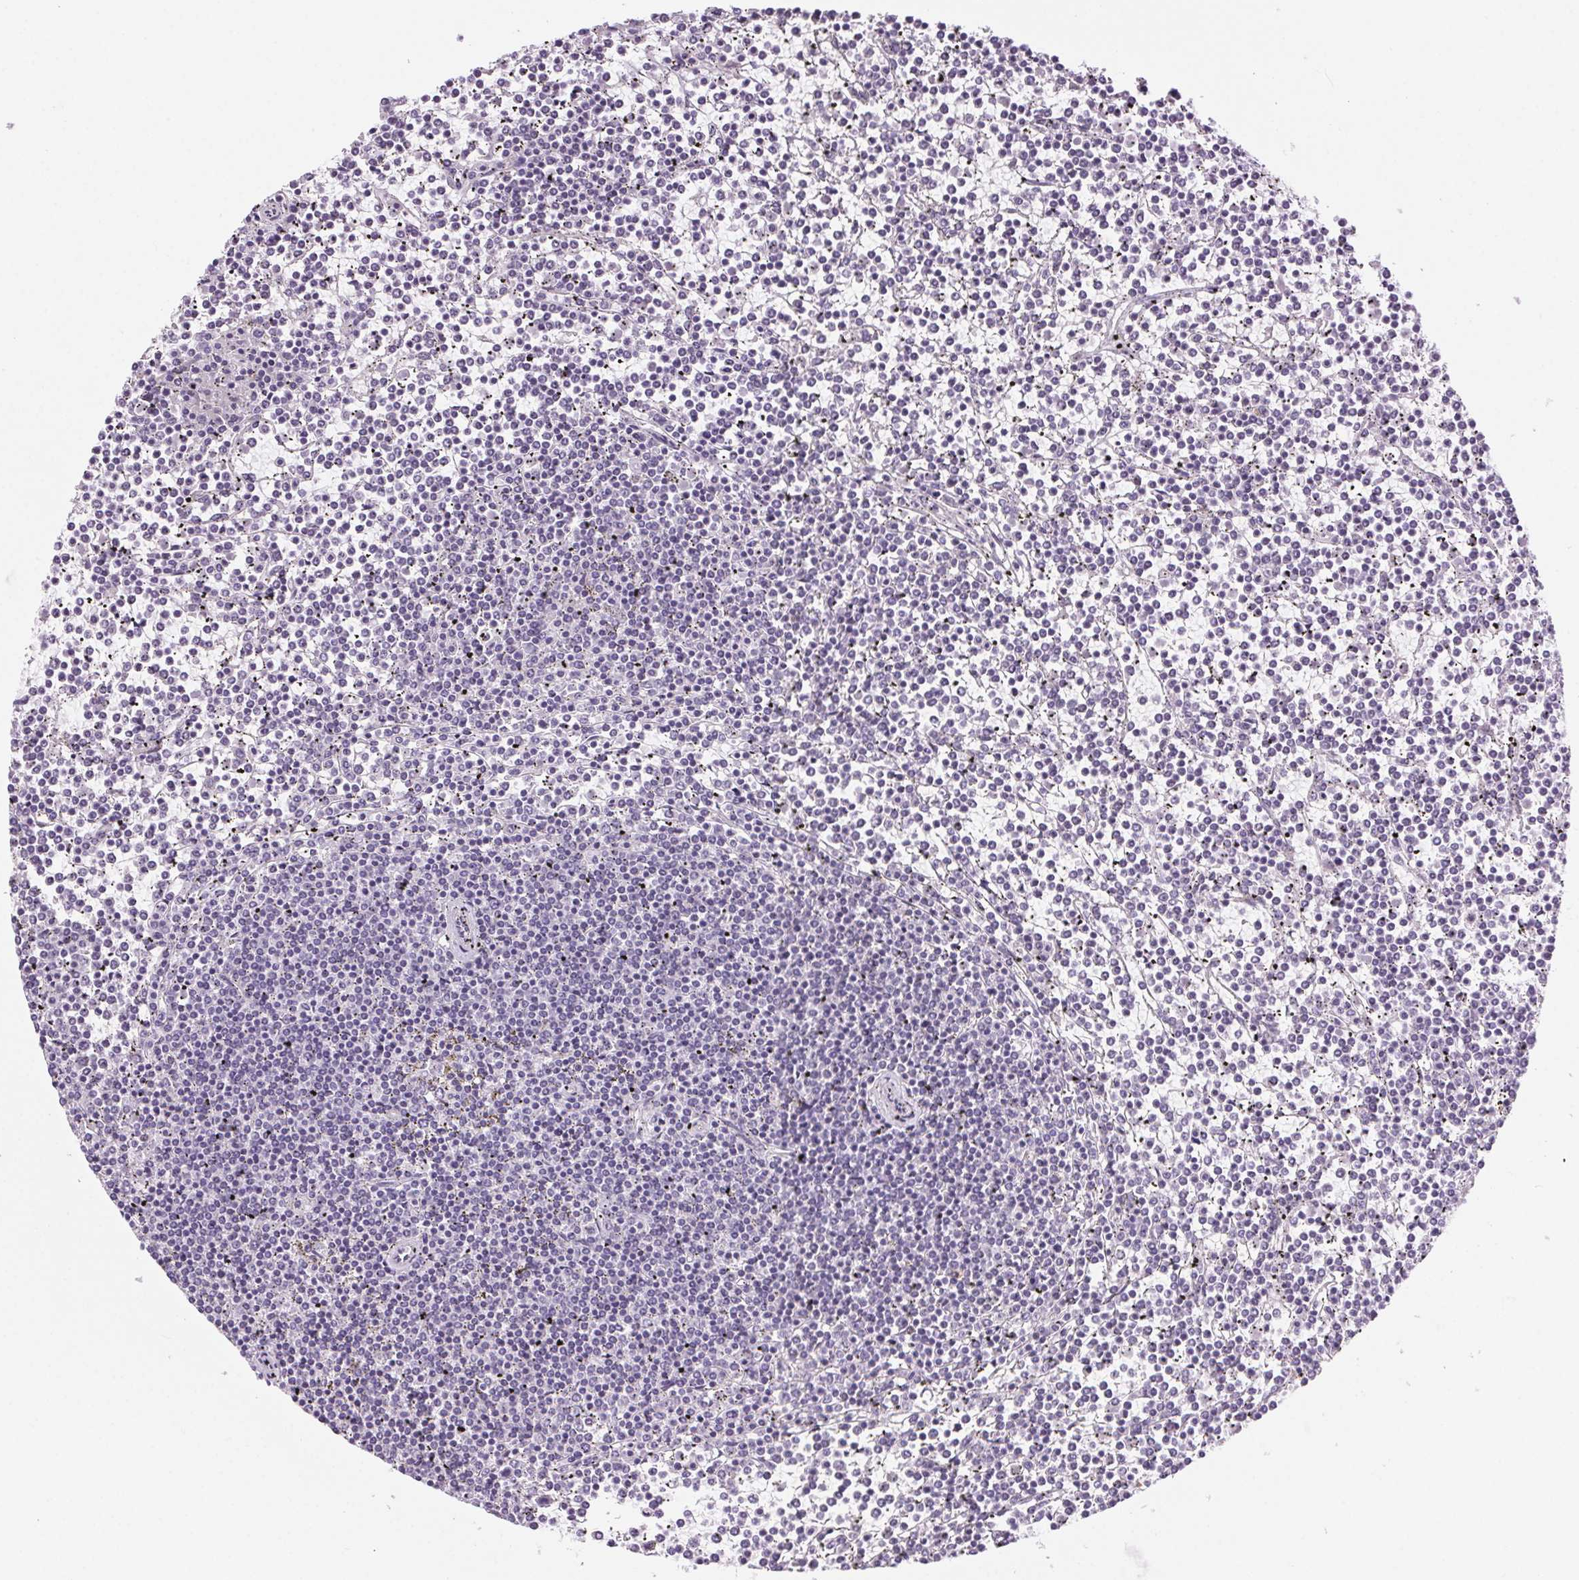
{"staining": {"intensity": "negative", "quantity": "none", "location": "none"}, "tissue": "lymphoma", "cell_type": "Tumor cells", "image_type": "cancer", "snomed": [{"axis": "morphology", "description": "Malignant lymphoma, non-Hodgkin's type, Low grade"}, {"axis": "topography", "description": "Spleen"}], "caption": "IHC micrograph of neoplastic tissue: human lymphoma stained with DAB reveals no significant protein staining in tumor cells. (DAB (3,3'-diaminobenzidine) IHC, high magnification).", "gene": "SLC6A19", "patient": {"sex": "female", "age": 19}}